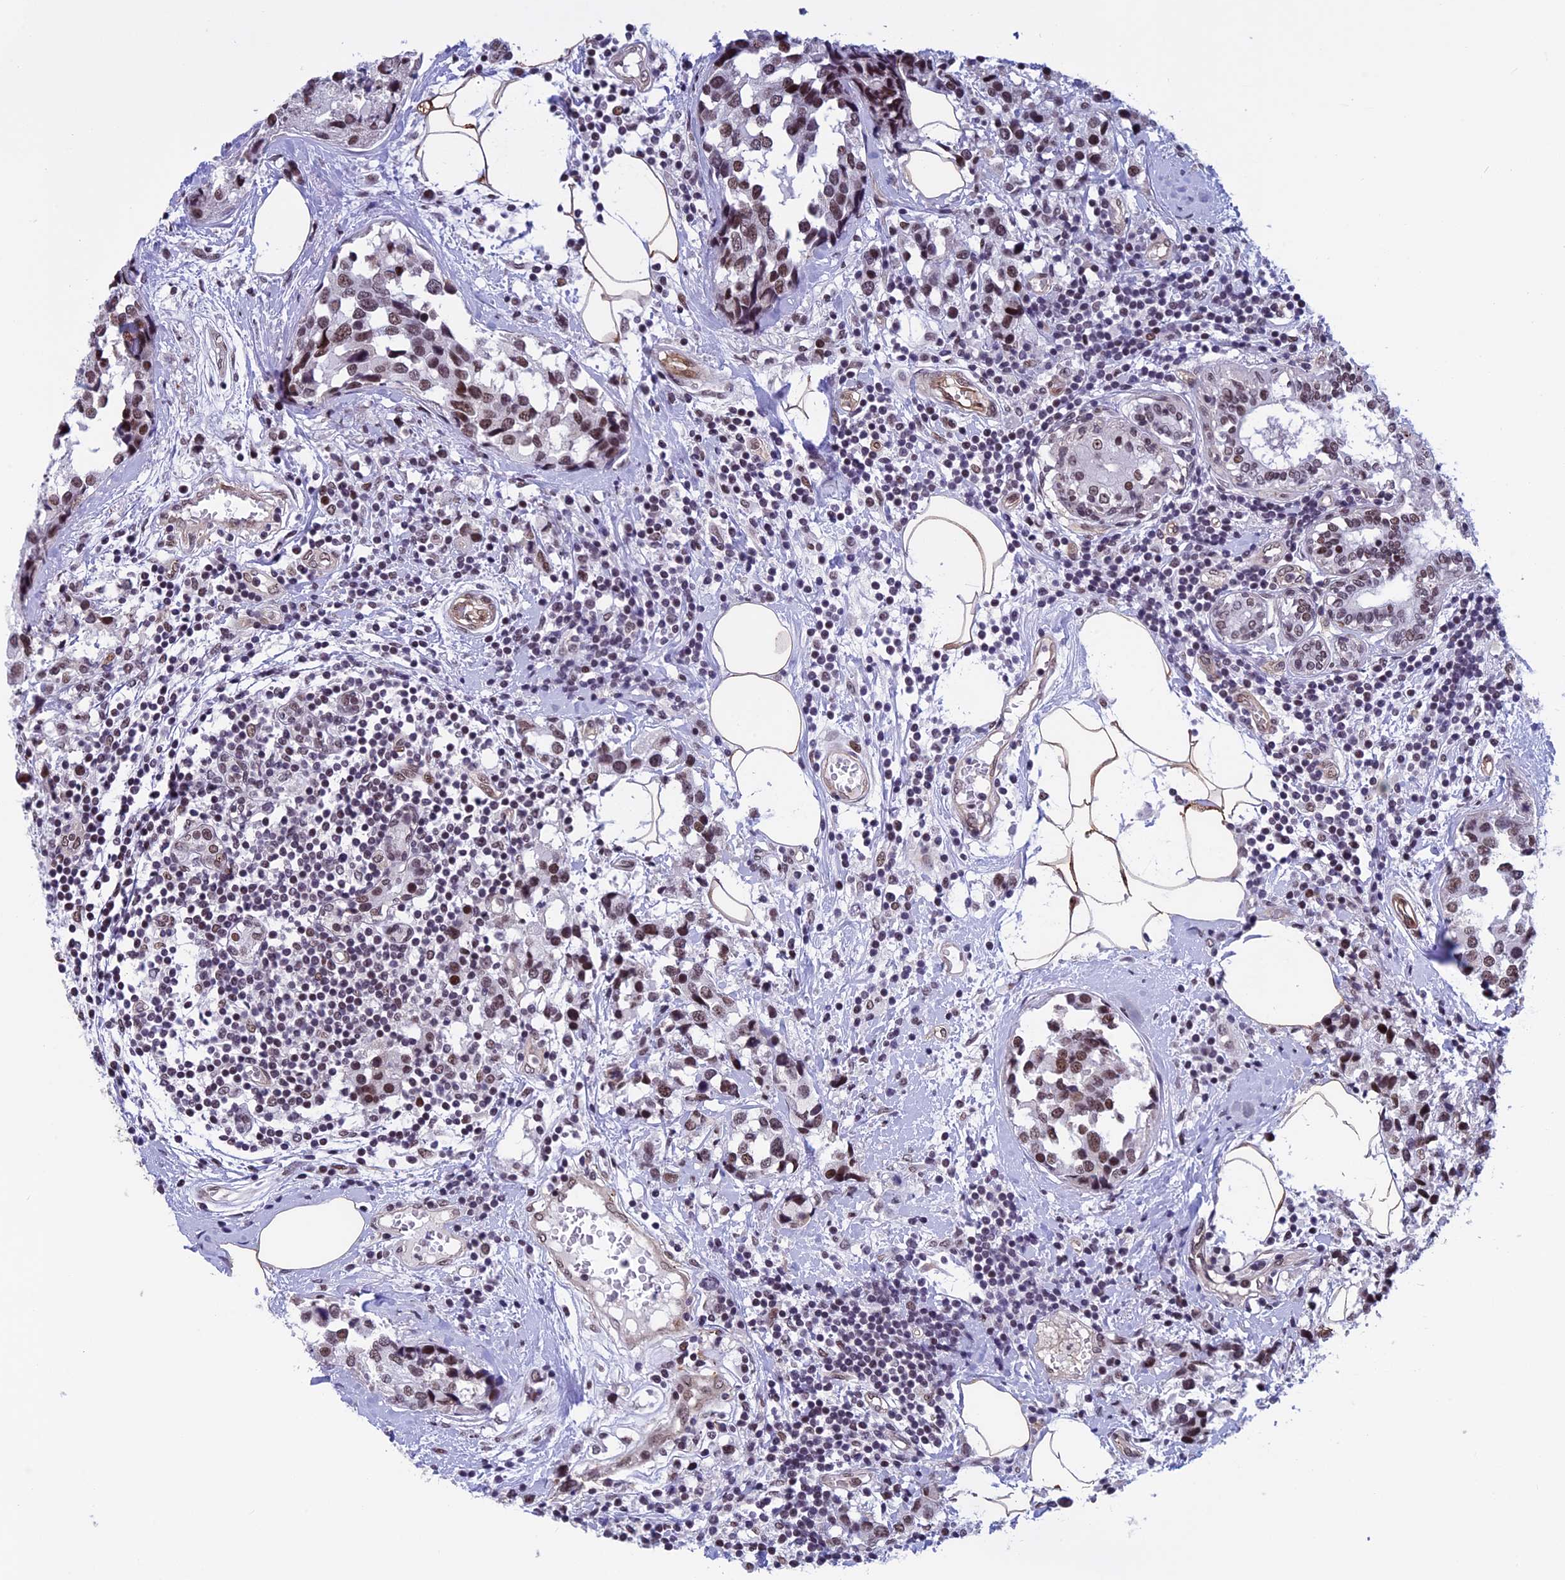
{"staining": {"intensity": "moderate", "quantity": ">75%", "location": "nuclear"}, "tissue": "breast cancer", "cell_type": "Tumor cells", "image_type": "cancer", "snomed": [{"axis": "morphology", "description": "Lobular carcinoma"}, {"axis": "topography", "description": "Breast"}], "caption": "Approximately >75% of tumor cells in breast cancer demonstrate moderate nuclear protein staining as visualized by brown immunohistochemical staining.", "gene": "NIPBL", "patient": {"sex": "female", "age": 59}}